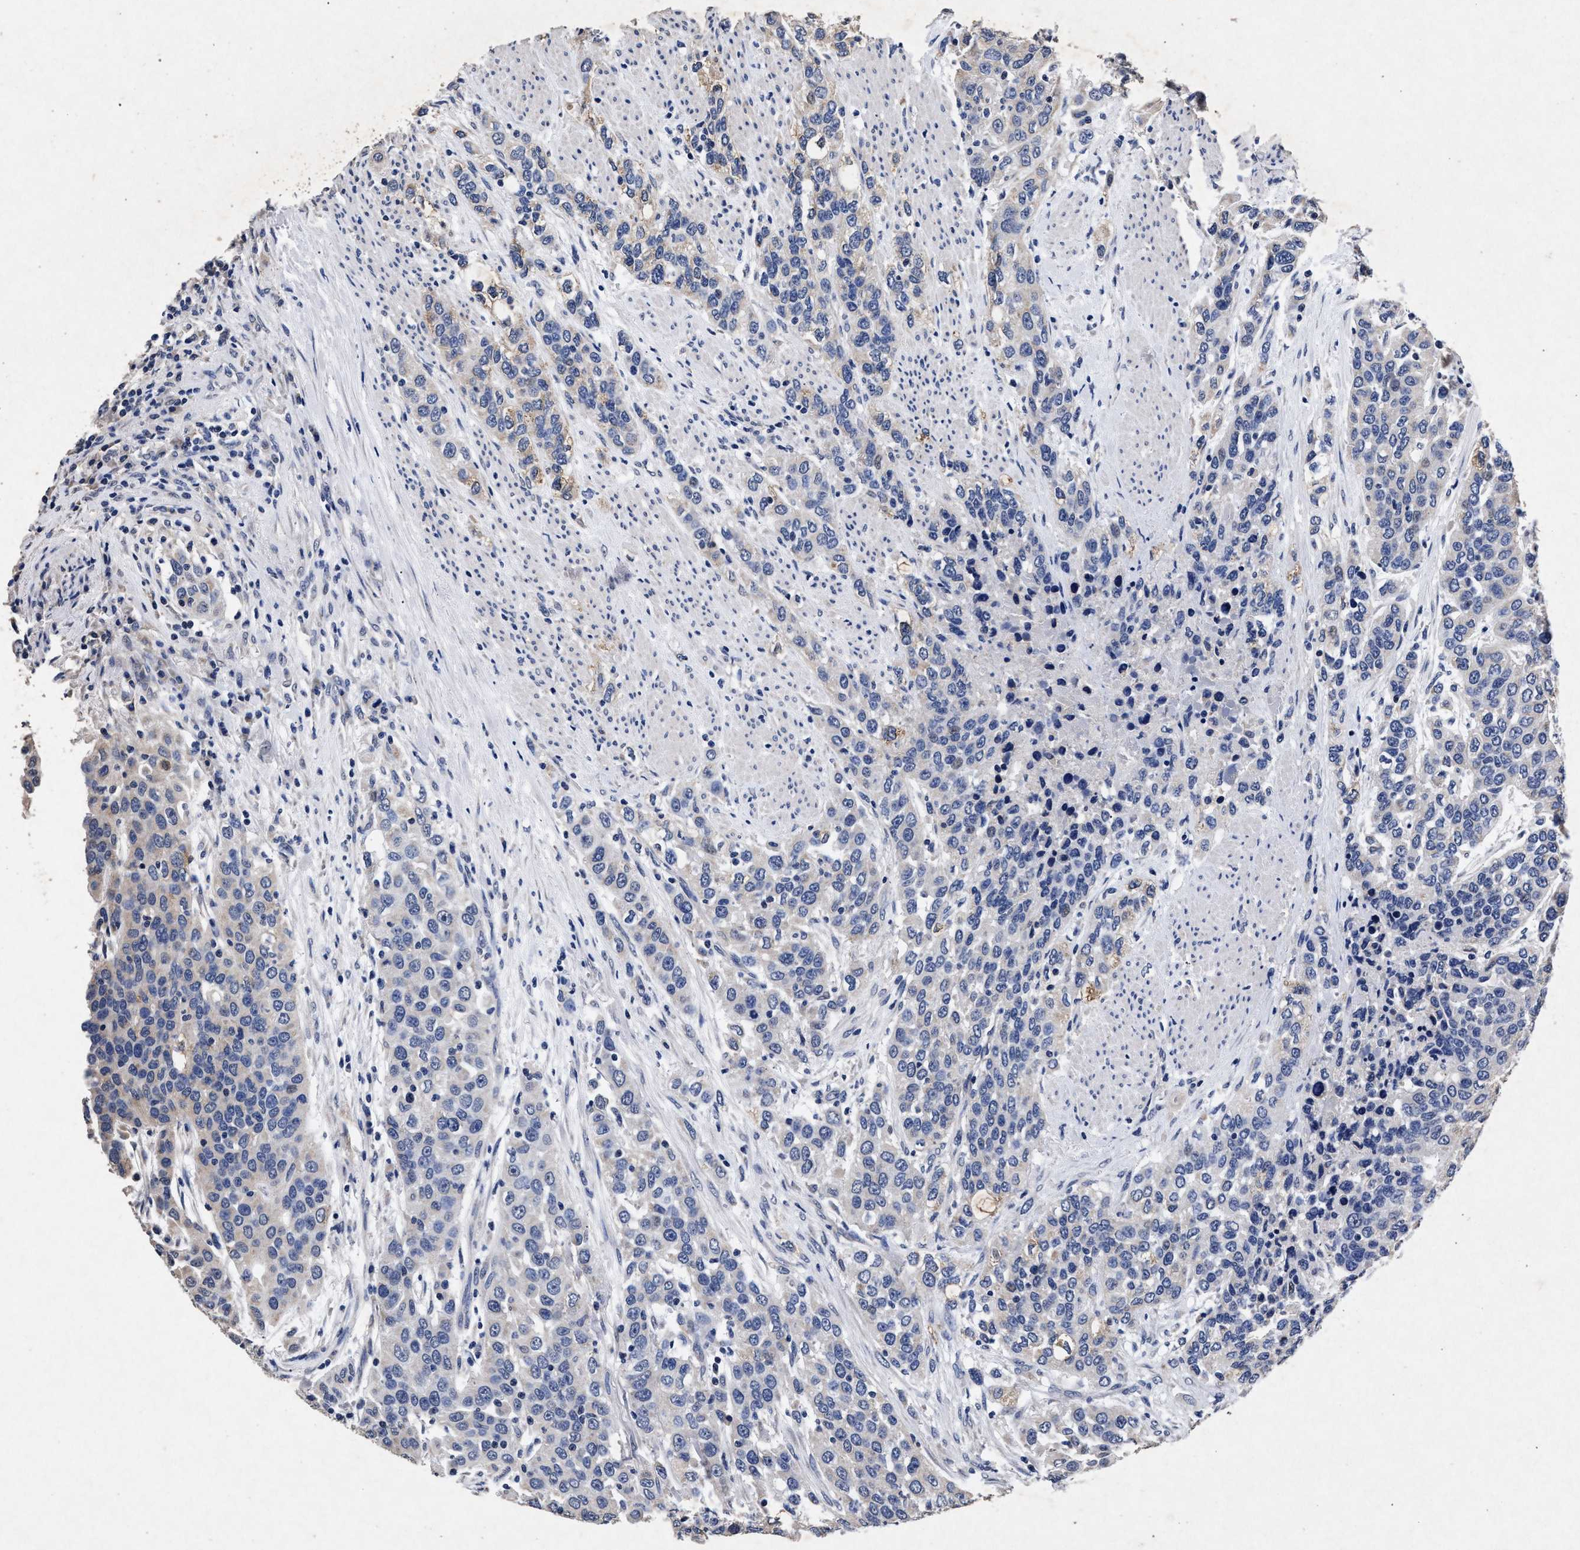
{"staining": {"intensity": "negative", "quantity": "none", "location": "none"}, "tissue": "urothelial cancer", "cell_type": "Tumor cells", "image_type": "cancer", "snomed": [{"axis": "morphology", "description": "Urothelial carcinoma, High grade"}, {"axis": "topography", "description": "Urinary bladder"}], "caption": "High magnification brightfield microscopy of urothelial cancer stained with DAB (brown) and counterstained with hematoxylin (blue): tumor cells show no significant staining.", "gene": "ATP1A2", "patient": {"sex": "female", "age": 80}}